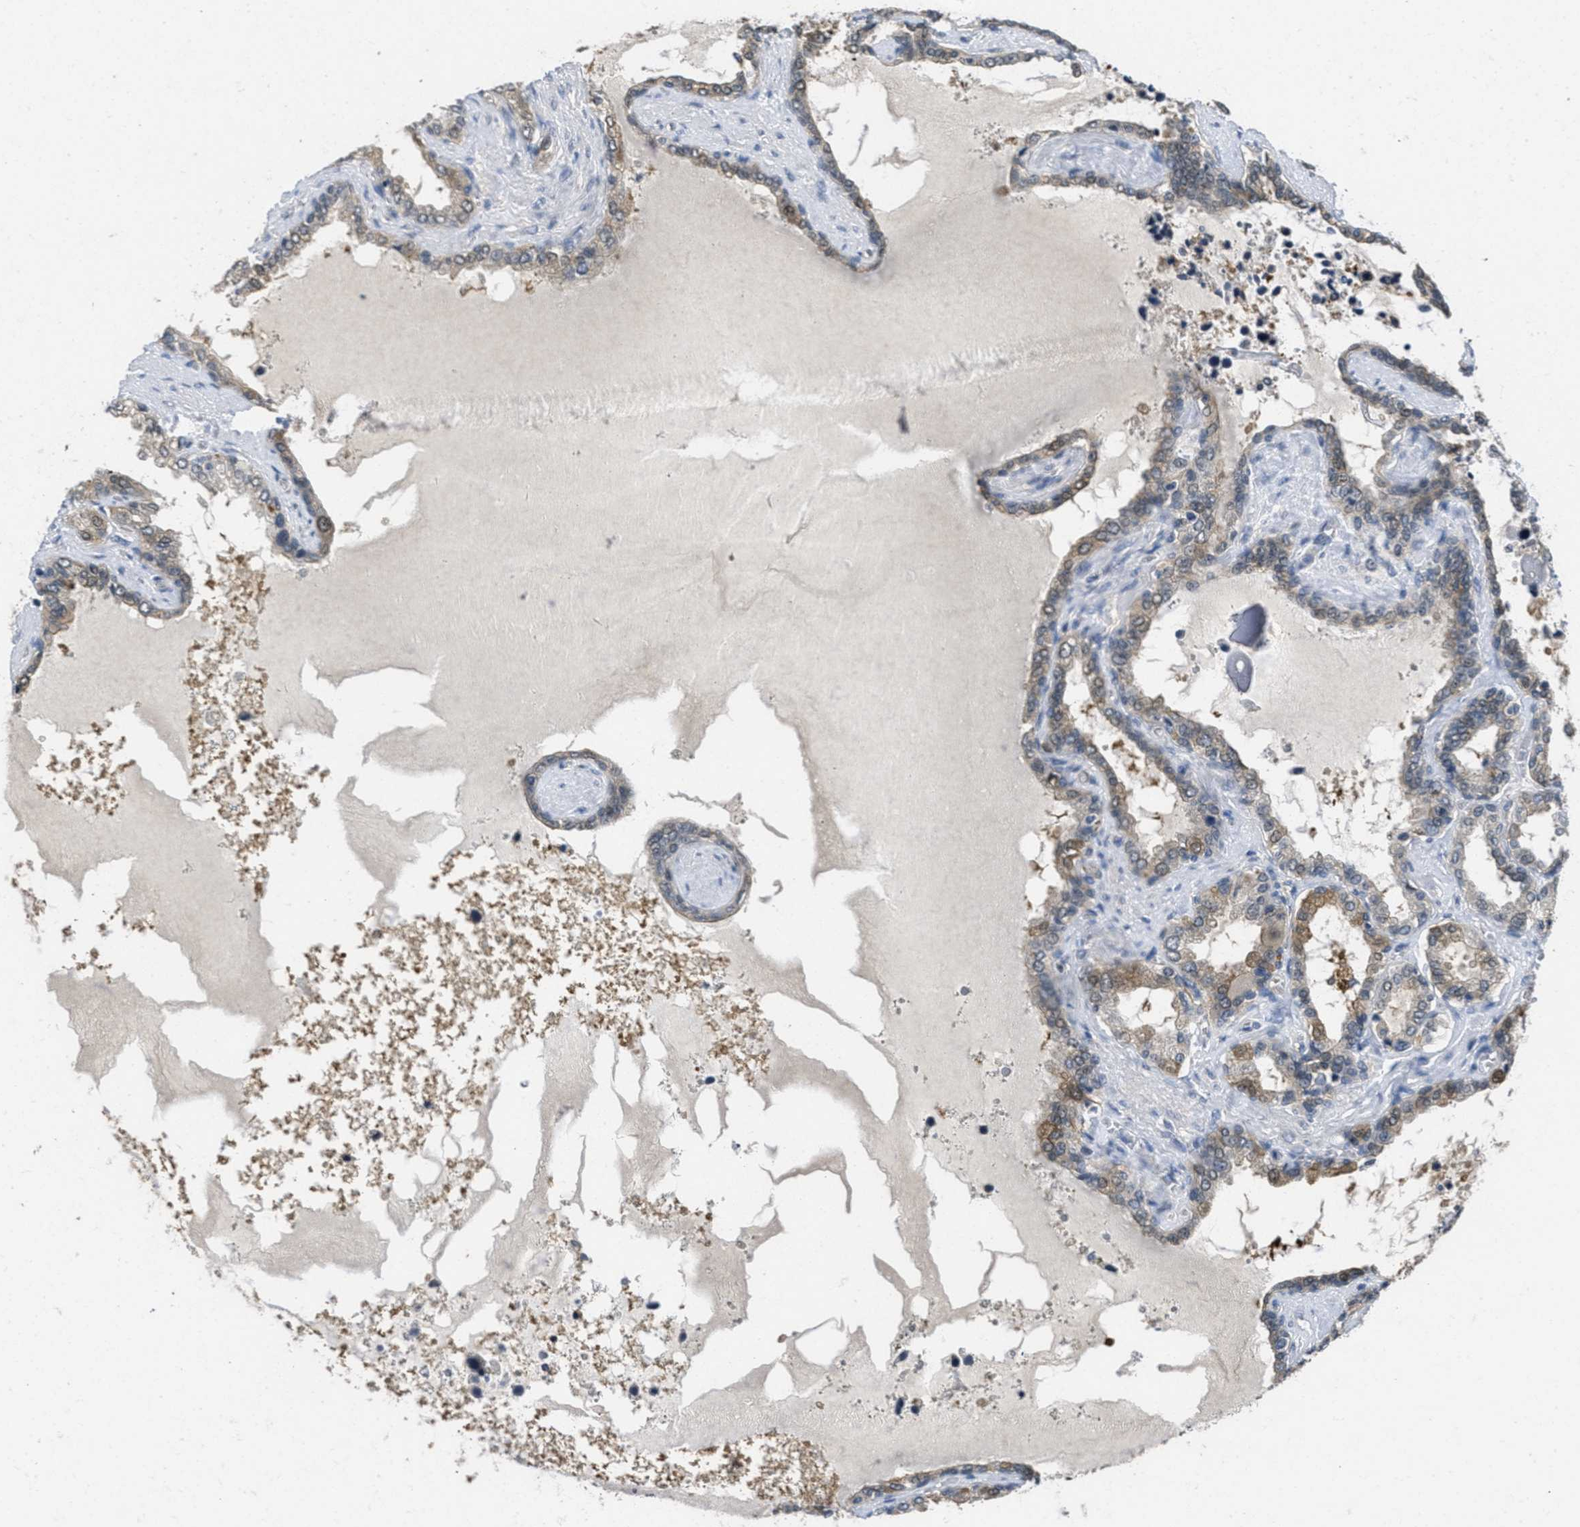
{"staining": {"intensity": "weak", "quantity": "25%-75%", "location": "cytoplasmic/membranous"}, "tissue": "seminal vesicle", "cell_type": "Glandular cells", "image_type": "normal", "snomed": [{"axis": "morphology", "description": "Normal tissue, NOS"}, {"axis": "topography", "description": "Seminal veicle"}], "caption": "Immunohistochemistry (IHC) of benign seminal vesicle reveals low levels of weak cytoplasmic/membranous positivity in about 25%-75% of glandular cells. The staining was performed using DAB, with brown indicating positive protein expression. Nuclei are stained blue with hematoxylin.", "gene": "ANGPT1", "patient": {"sex": "male", "age": 46}}